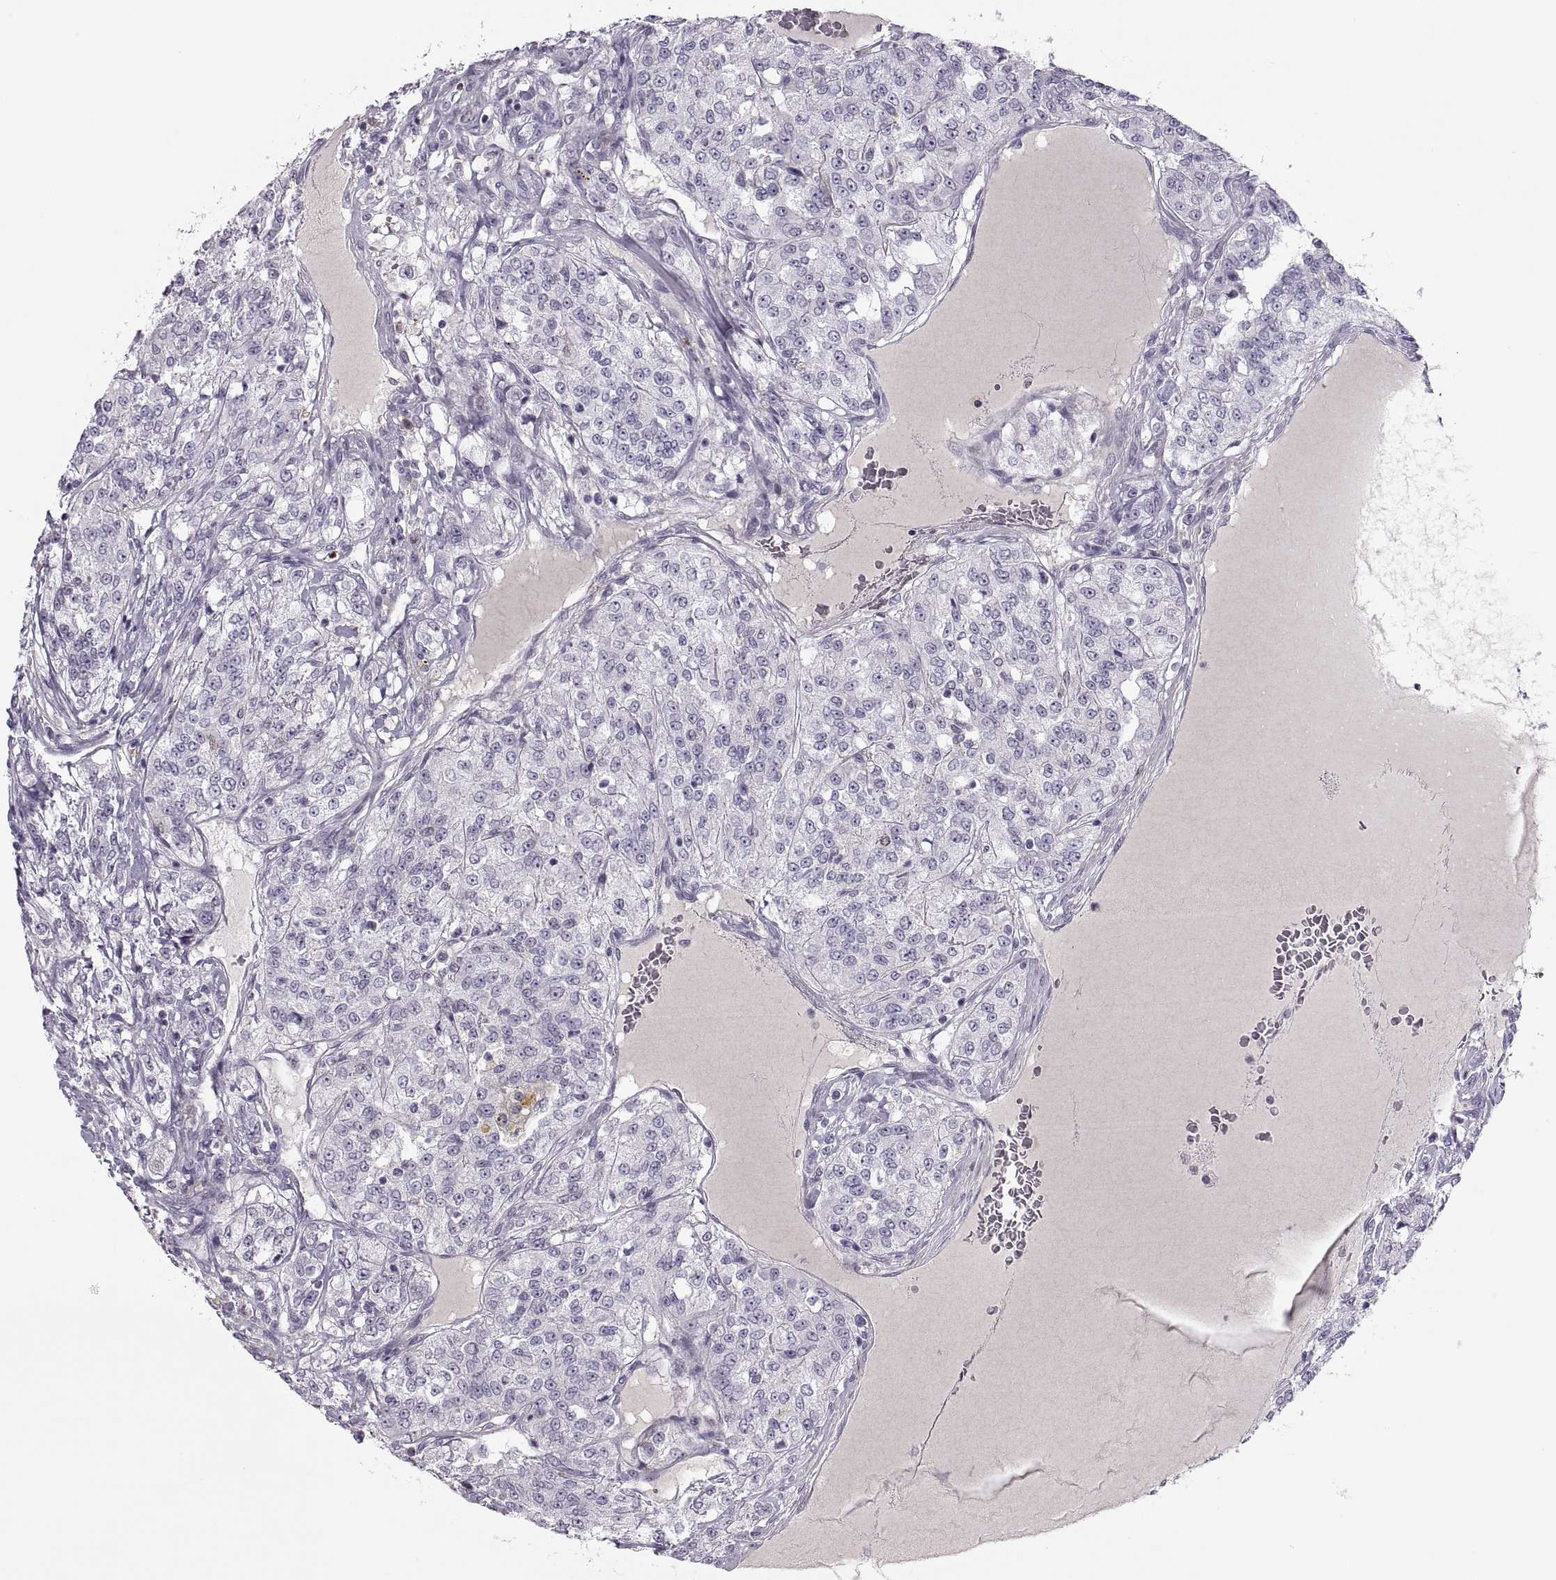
{"staining": {"intensity": "negative", "quantity": "none", "location": "none"}, "tissue": "renal cancer", "cell_type": "Tumor cells", "image_type": "cancer", "snomed": [{"axis": "morphology", "description": "Adenocarcinoma, NOS"}, {"axis": "topography", "description": "Kidney"}], "caption": "Image shows no protein staining in tumor cells of renal cancer (adenocarcinoma) tissue.", "gene": "CHCT1", "patient": {"sex": "female", "age": 63}}